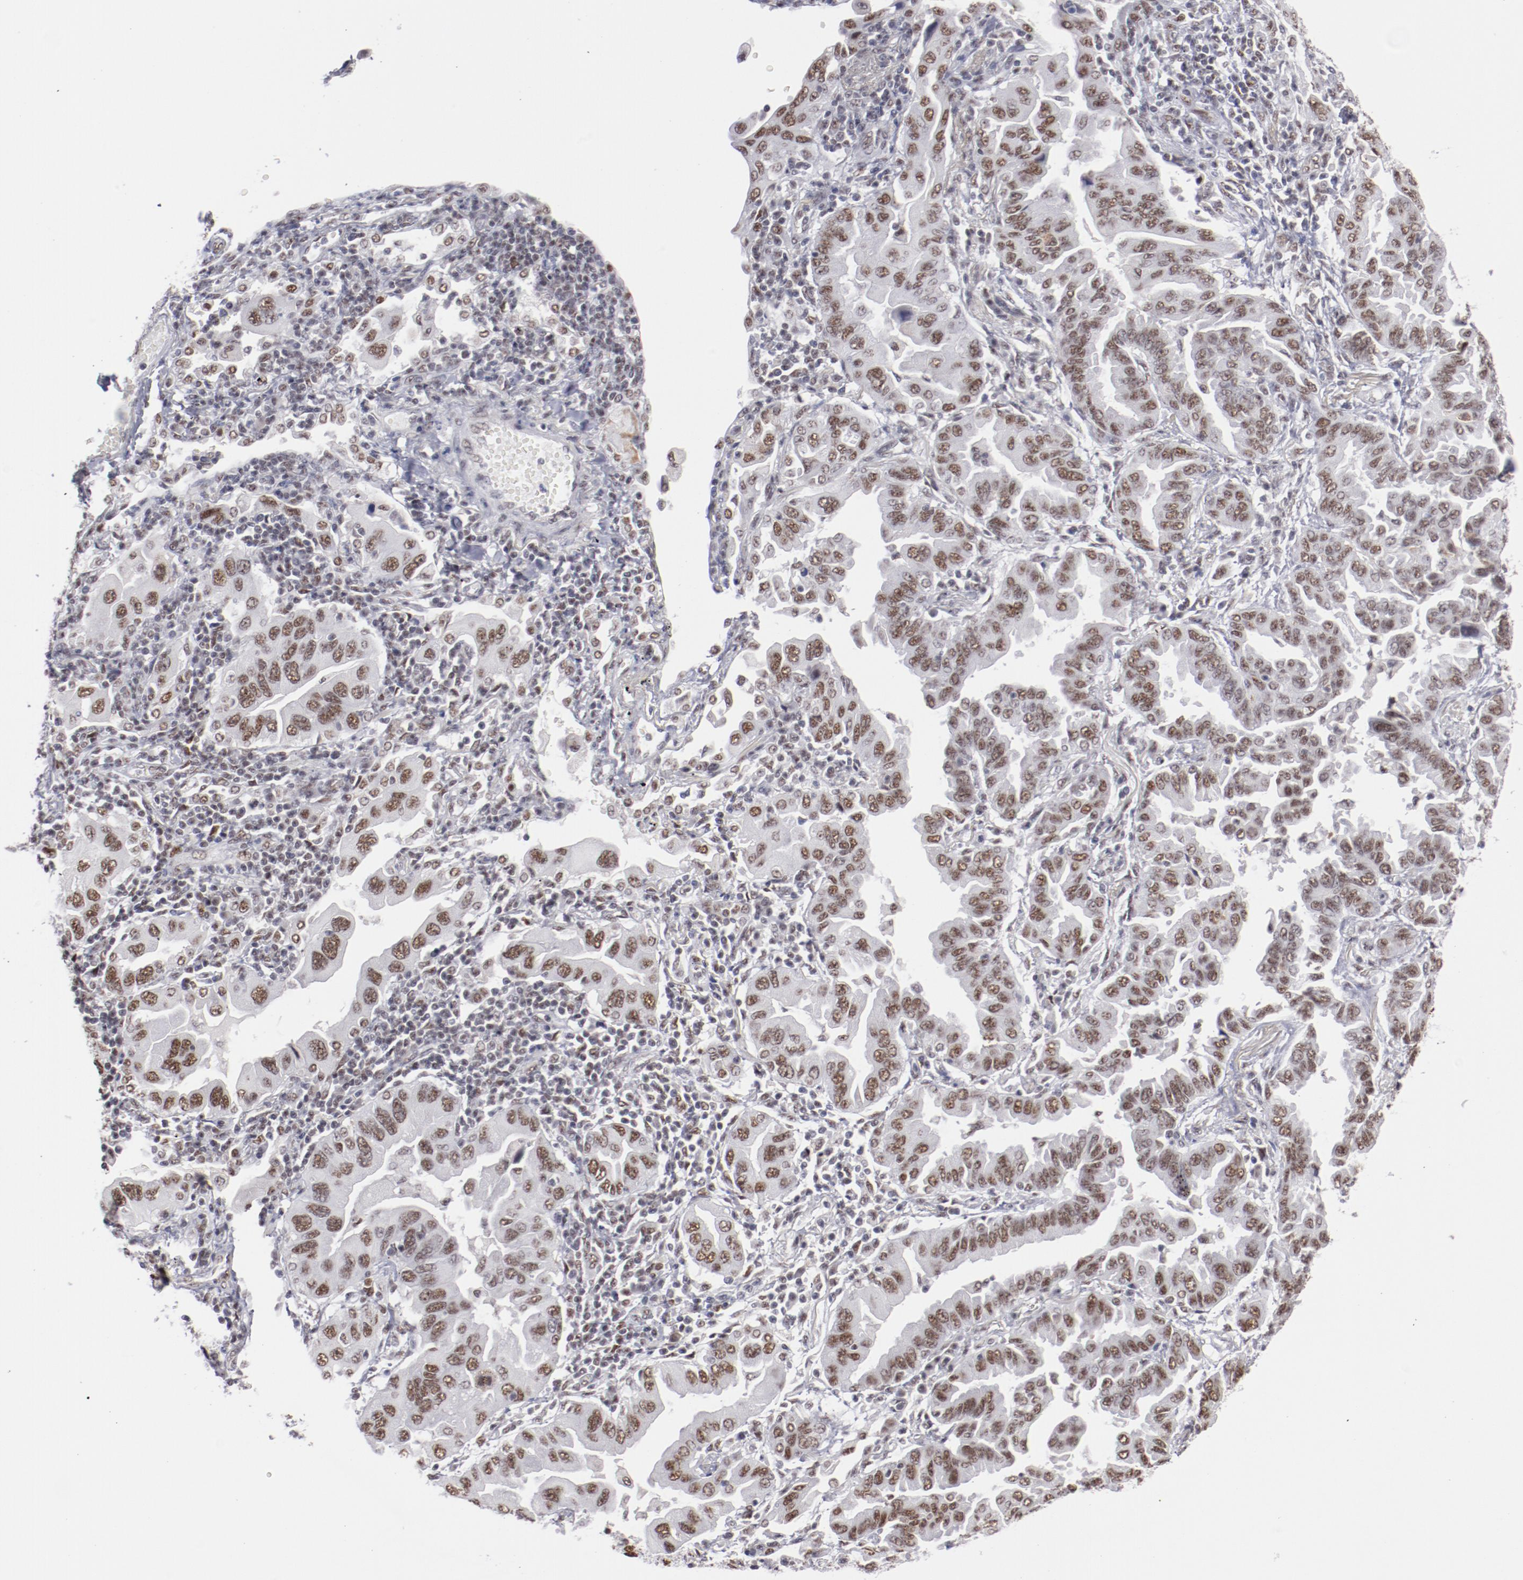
{"staining": {"intensity": "moderate", "quantity": ">75%", "location": "nuclear"}, "tissue": "lung cancer", "cell_type": "Tumor cells", "image_type": "cancer", "snomed": [{"axis": "morphology", "description": "Adenocarcinoma, NOS"}, {"axis": "topography", "description": "Lung"}], "caption": "Immunohistochemistry (DAB) staining of human lung adenocarcinoma displays moderate nuclear protein expression in approximately >75% of tumor cells.", "gene": "TFAP4", "patient": {"sex": "female", "age": 65}}